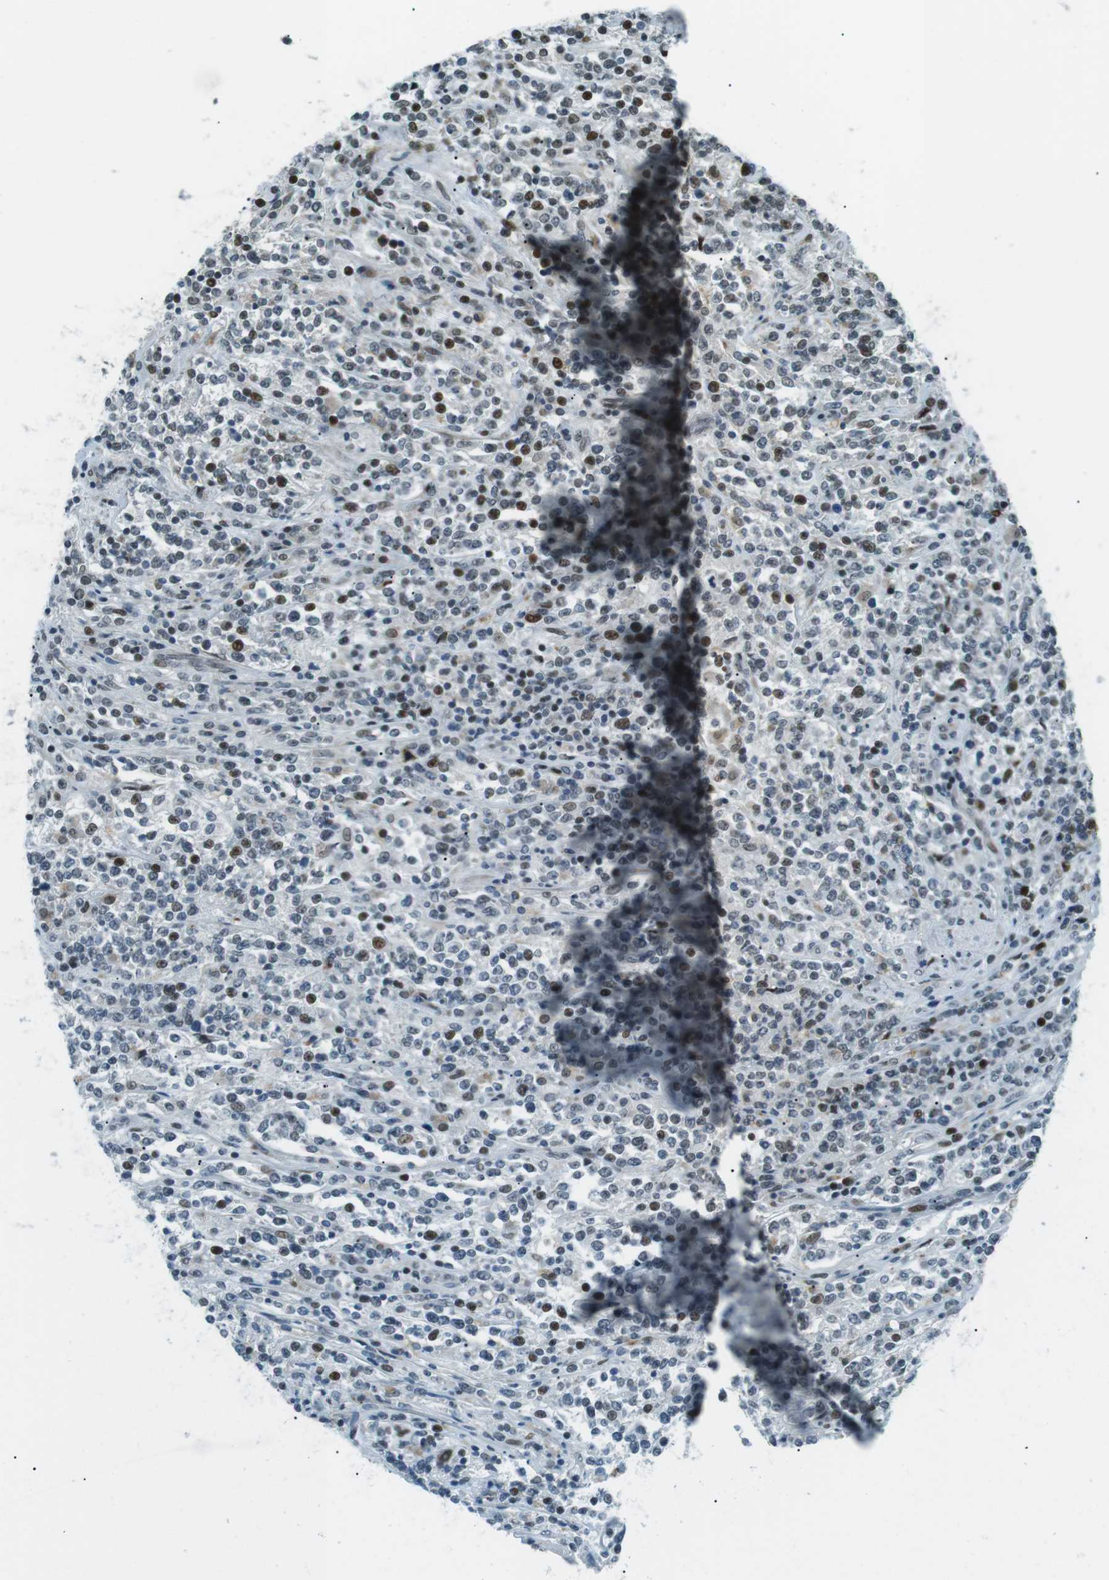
{"staining": {"intensity": "strong", "quantity": "25%-75%", "location": "nuclear"}, "tissue": "lymphoma", "cell_type": "Tumor cells", "image_type": "cancer", "snomed": [{"axis": "morphology", "description": "Malignant lymphoma, non-Hodgkin's type, High grade"}, {"axis": "topography", "description": "Soft tissue"}], "caption": "IHC histopathology image of human lymphoma stained for a protein (brown), which displays high levels of strong nuclear positivity in approximately 25%-75% of tumor cells.", "gene": "PJA1", "patient": {"sex": "male", "age": 18}}